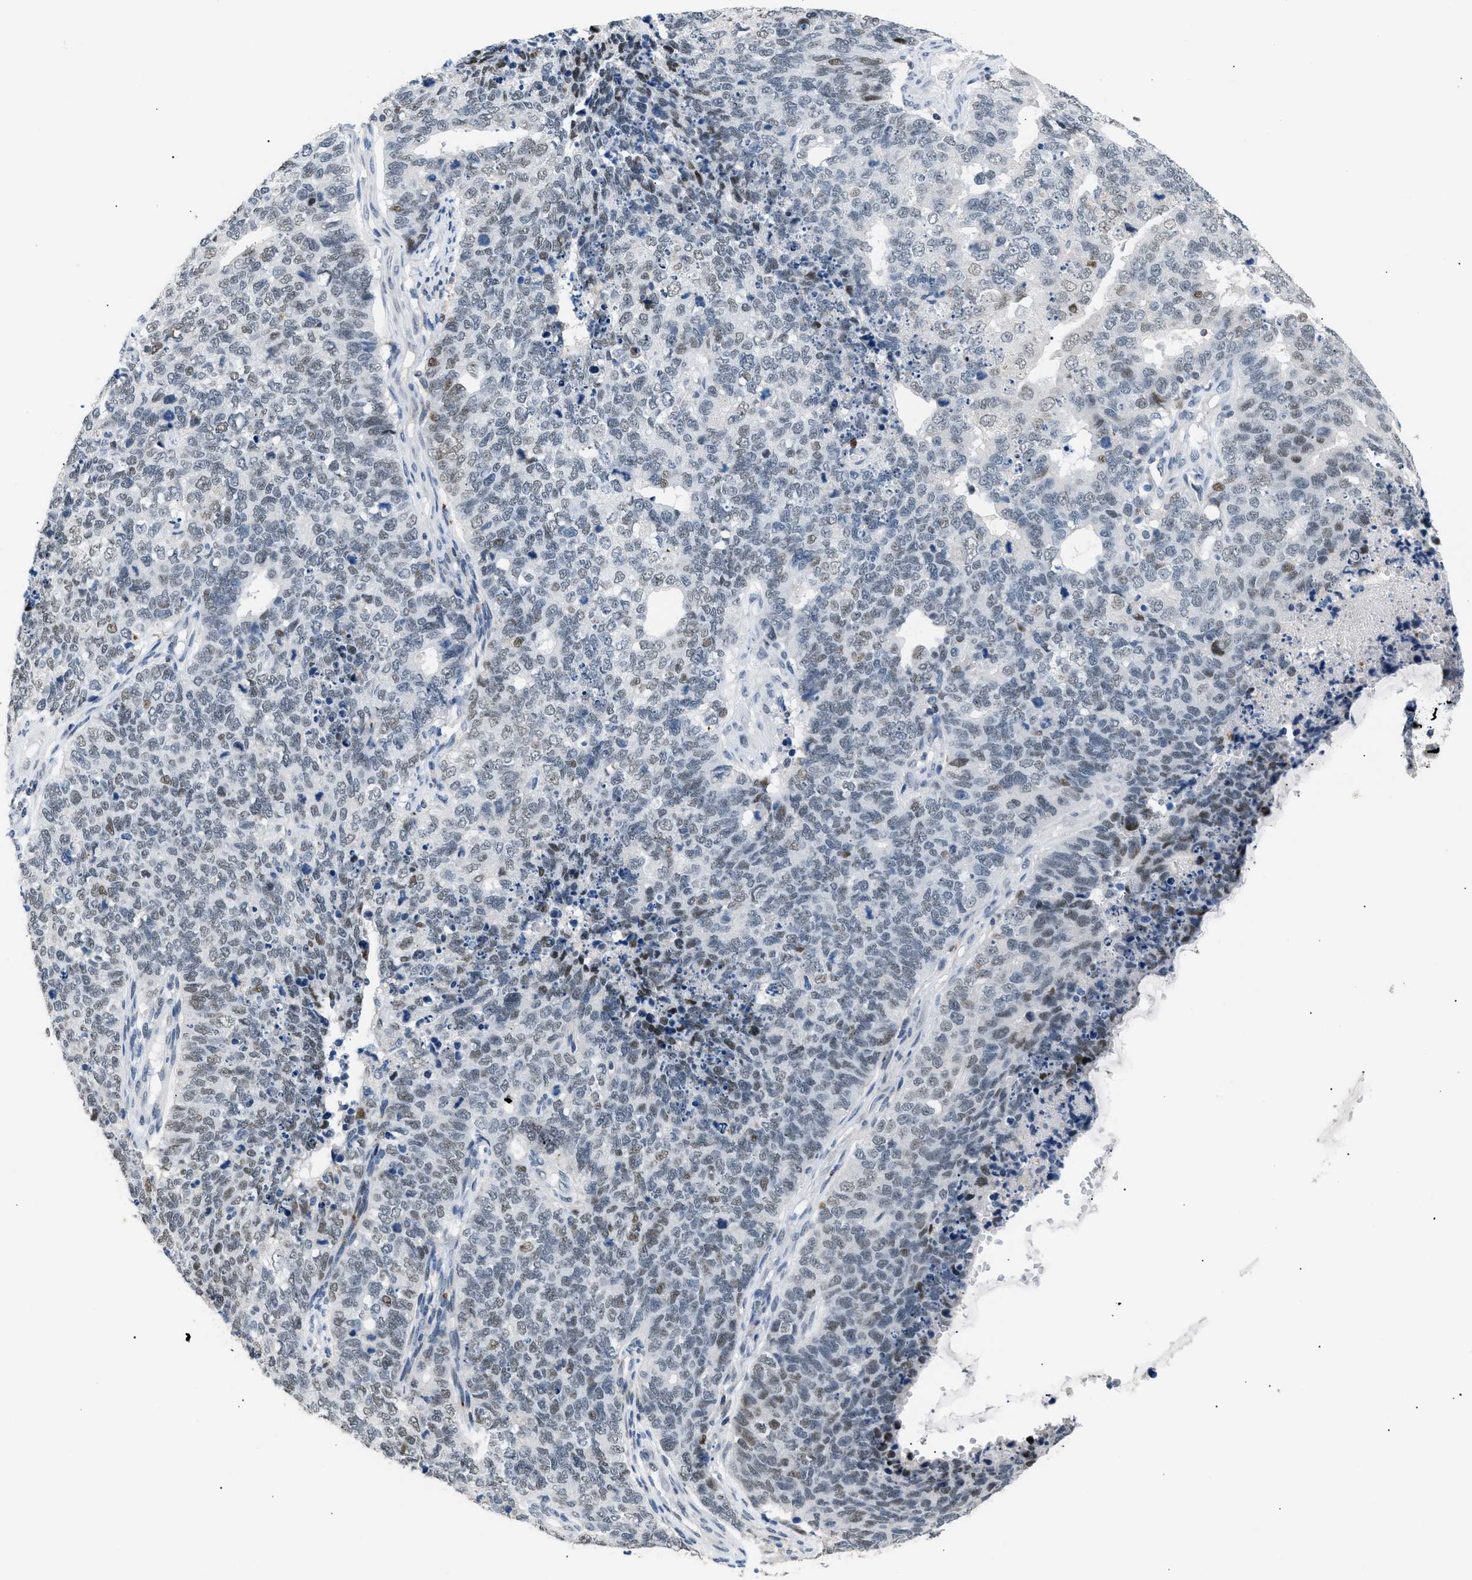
{"staining": {"intensity": "weak", "quantity": "25%-75%", "location": "nuclear"}, "tissue": "cervical cancer", "cell_type": "Tumor cells", "image_type": "cancer", "snomed": [{"axis": "morphology", "description": "Squamous cell carcinoma, NOS"}, {"axis": "topography", "description": "Cervix"}], "caption": "Squamous cell carcinoma (cervical) tissue reveals weak nuclear staining in approximately 25%-75% of tumor cells Immunohistochemistry (ihc) stains the protein in brown and the nuclei are stained blue.", "gene": "KCNC3", "patient": {"sex": "female", "age": 63}}